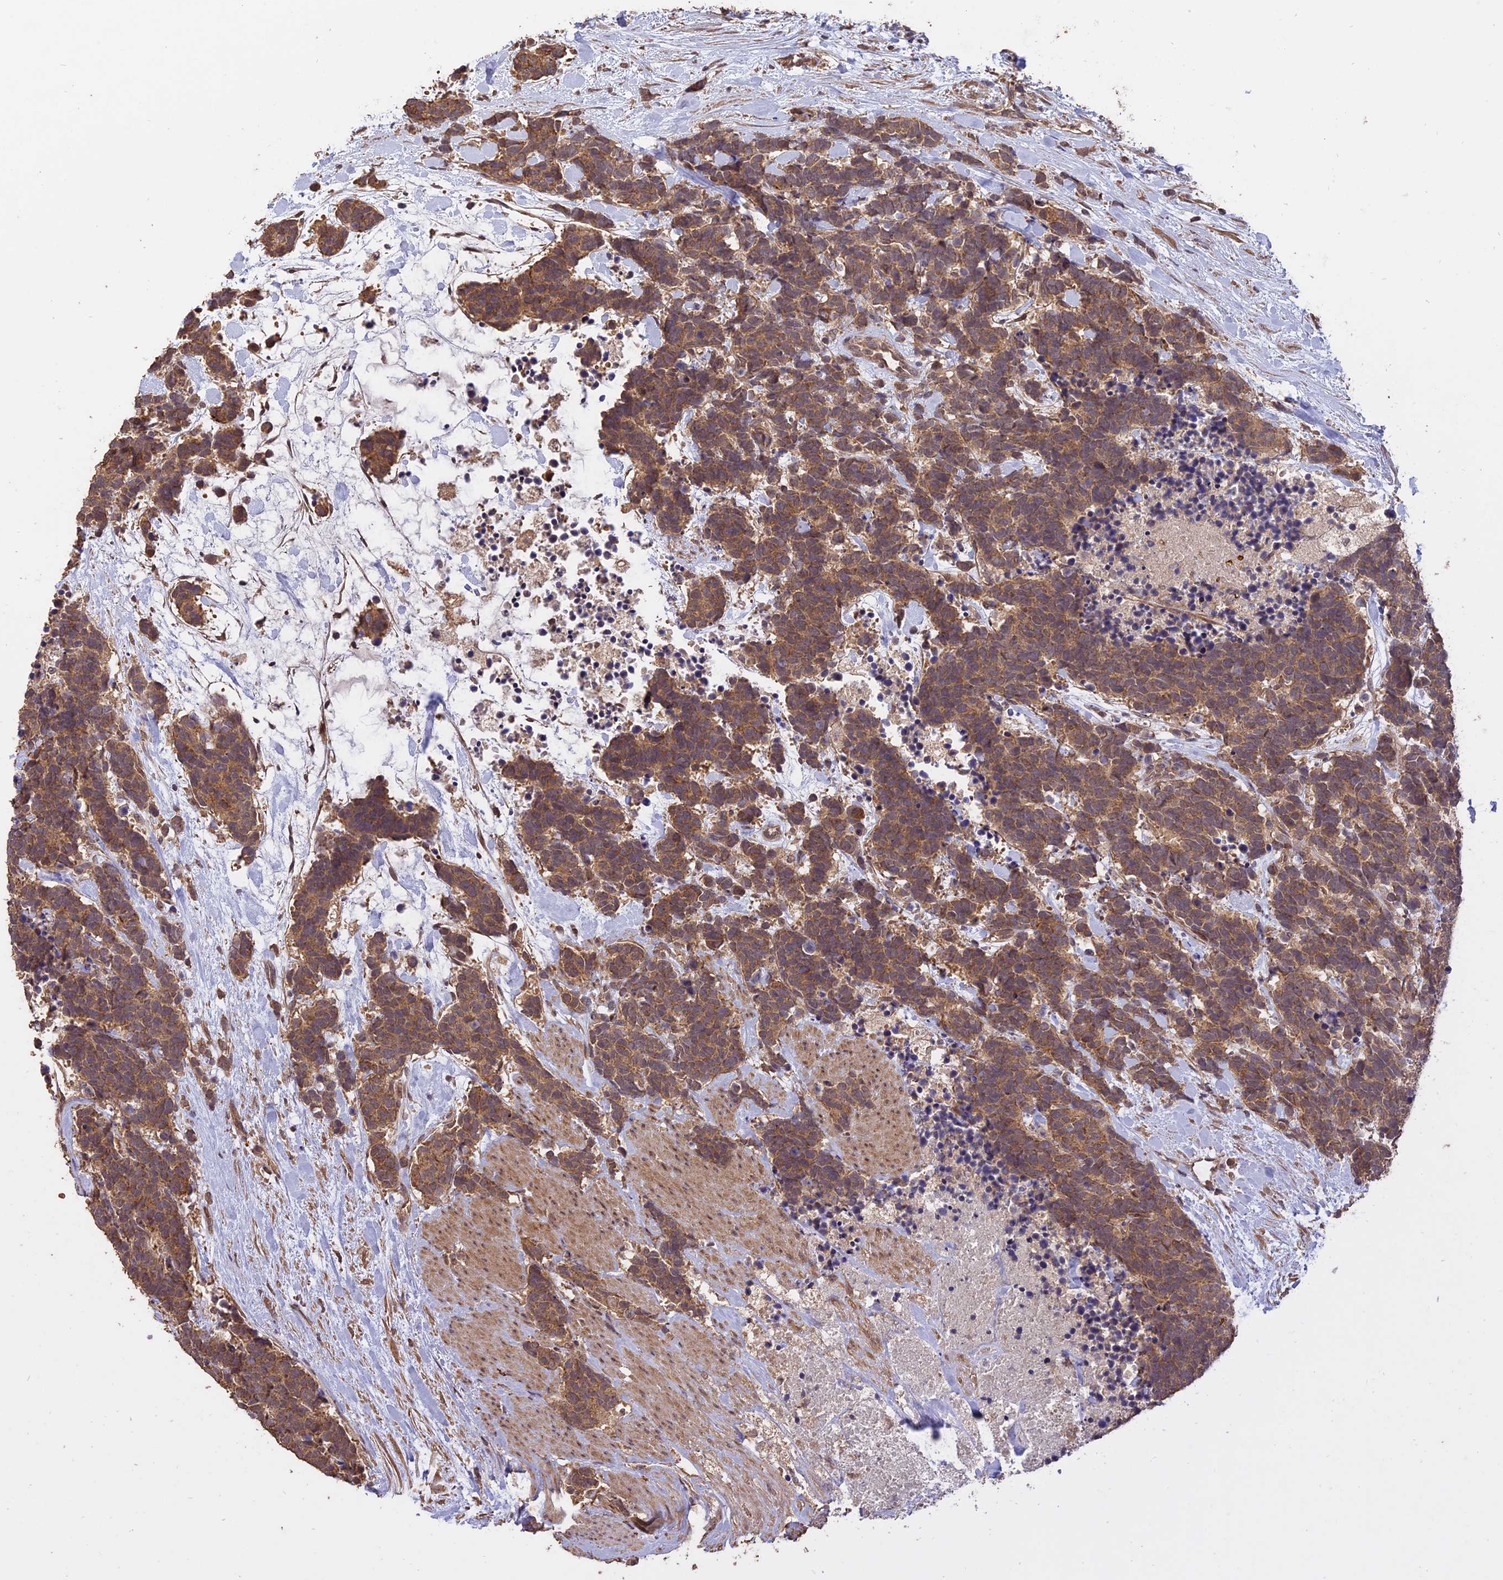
{"staining": {"intensity": "moderate", "quantity": ">75%", "location": "cytoplasmic/membranous"}, "tissue": "carcinoid", "cell_type": "Tumor cells", "image_type": "cancer", "snomed": [{"axis": "morphology", "description": "Carcinoma, NOS"}, {"axis": "morphology", "description": "Carcinoid, malignant, NOS"}, {"axis": "topography", "description": "Prostate"}], "caption": "A brown stain labels moderate cytoplasmic/membranous expression of a protein in carcinoid tumor cells.", "gene": "TIGD7", "patient": {"sex": "male", "age": 57}}